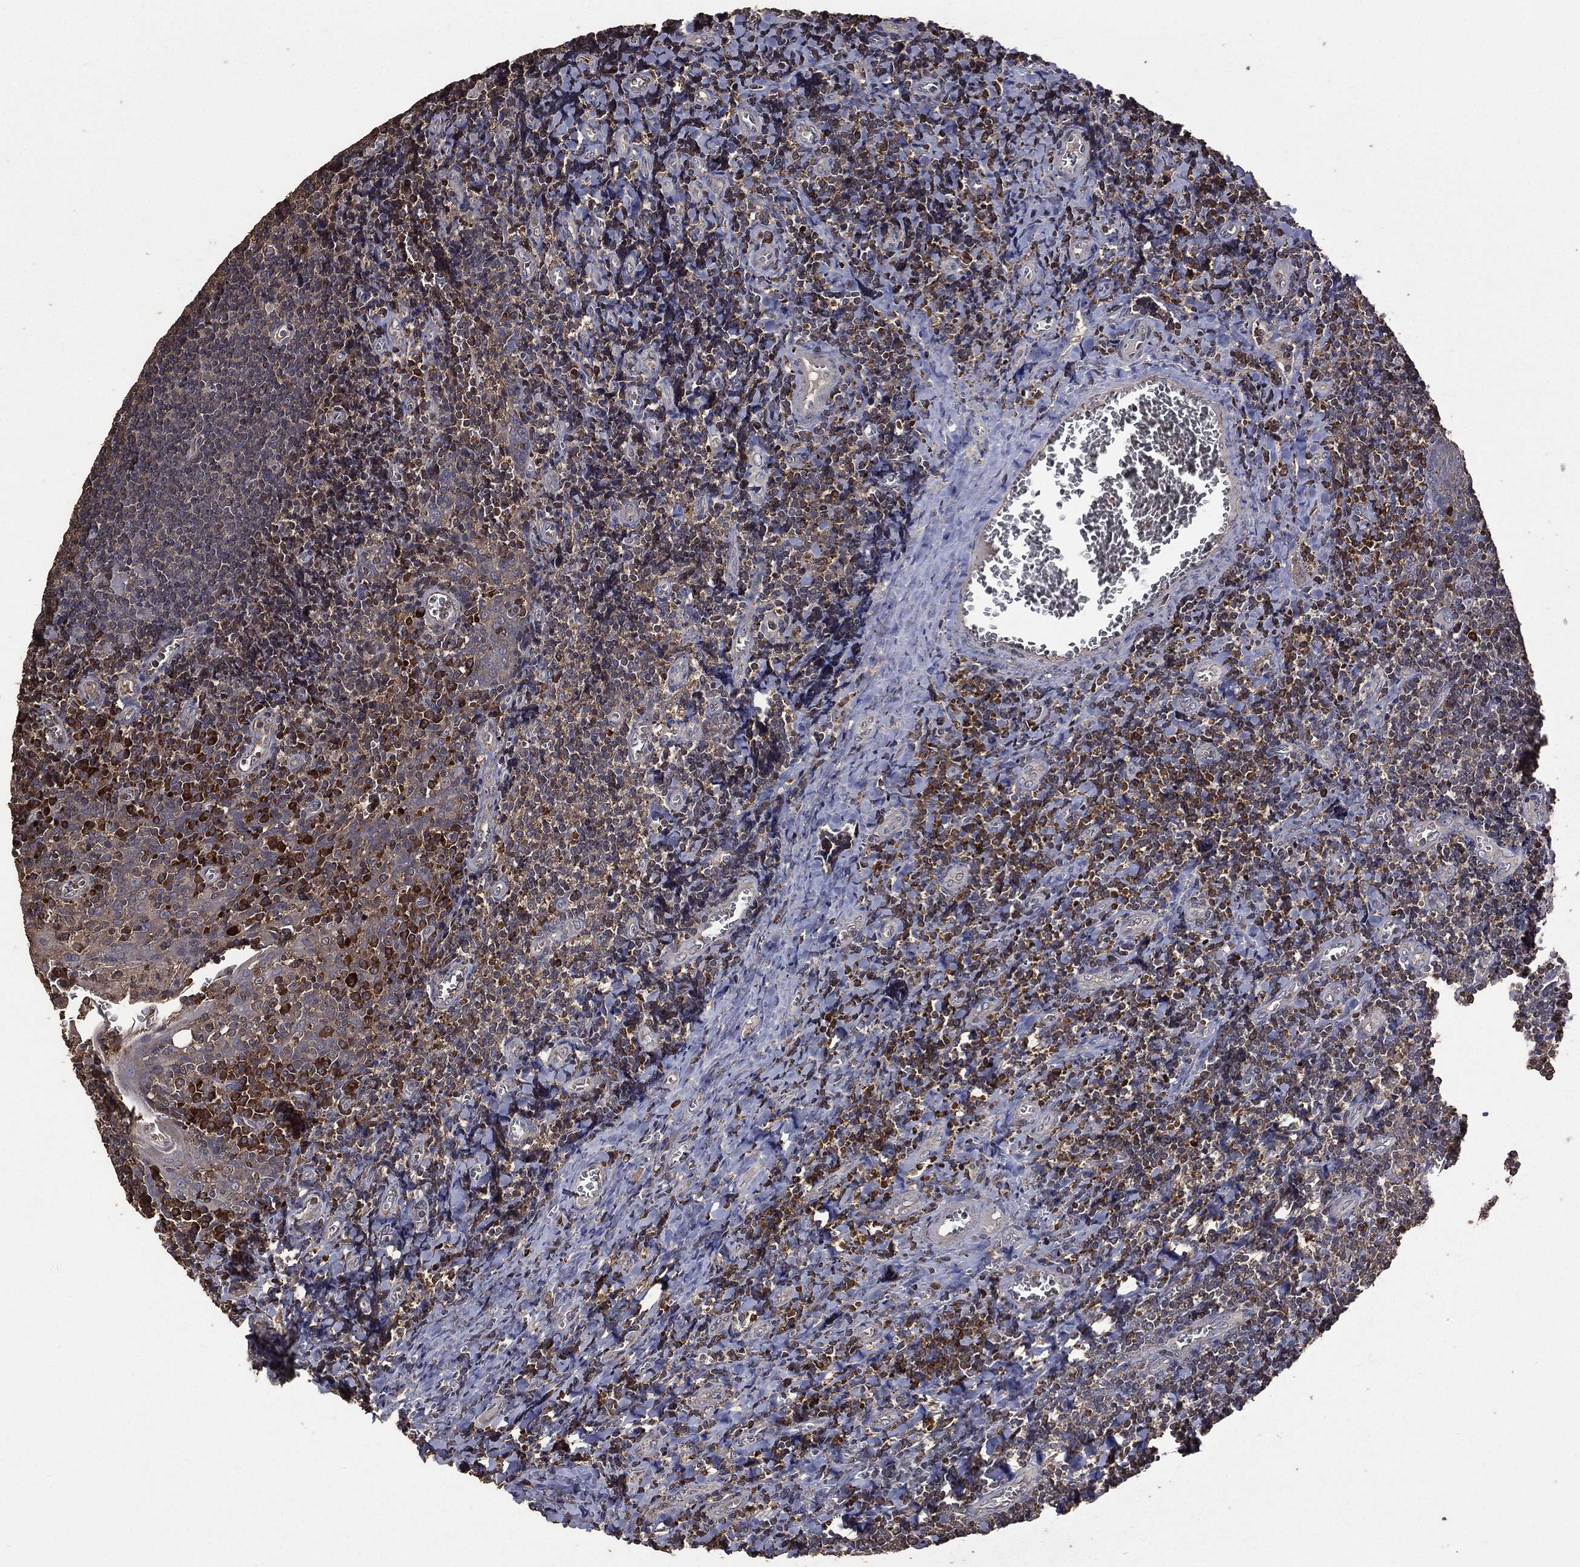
{"staining": {"intensity": "strong", "quantity": "<25%", "location": "cytoplasmic/membranous"}, "tissue": "tonsil", "cell_type": "Germinal center cells", "image_type": "normal", "snomed": [{"axis": "morphology", "description": "Normal tissue, NOS"}, {"axis": "morphology", "description": "Inflammation, NOS"}, {"axis": "topography", "description": "Tonsil"}], "caption": "Tonsil stained with immunohistochemistry (IHC) displays strong cytoplasmic/membranous staining in about <25% of germinal center cells. Using DAB (brown) and hematoxylin (blue) stains, captured at high magnification using brightfield microscopy.", "gene": "METTL27", "patient": {"sex": "female", "age": 31}}